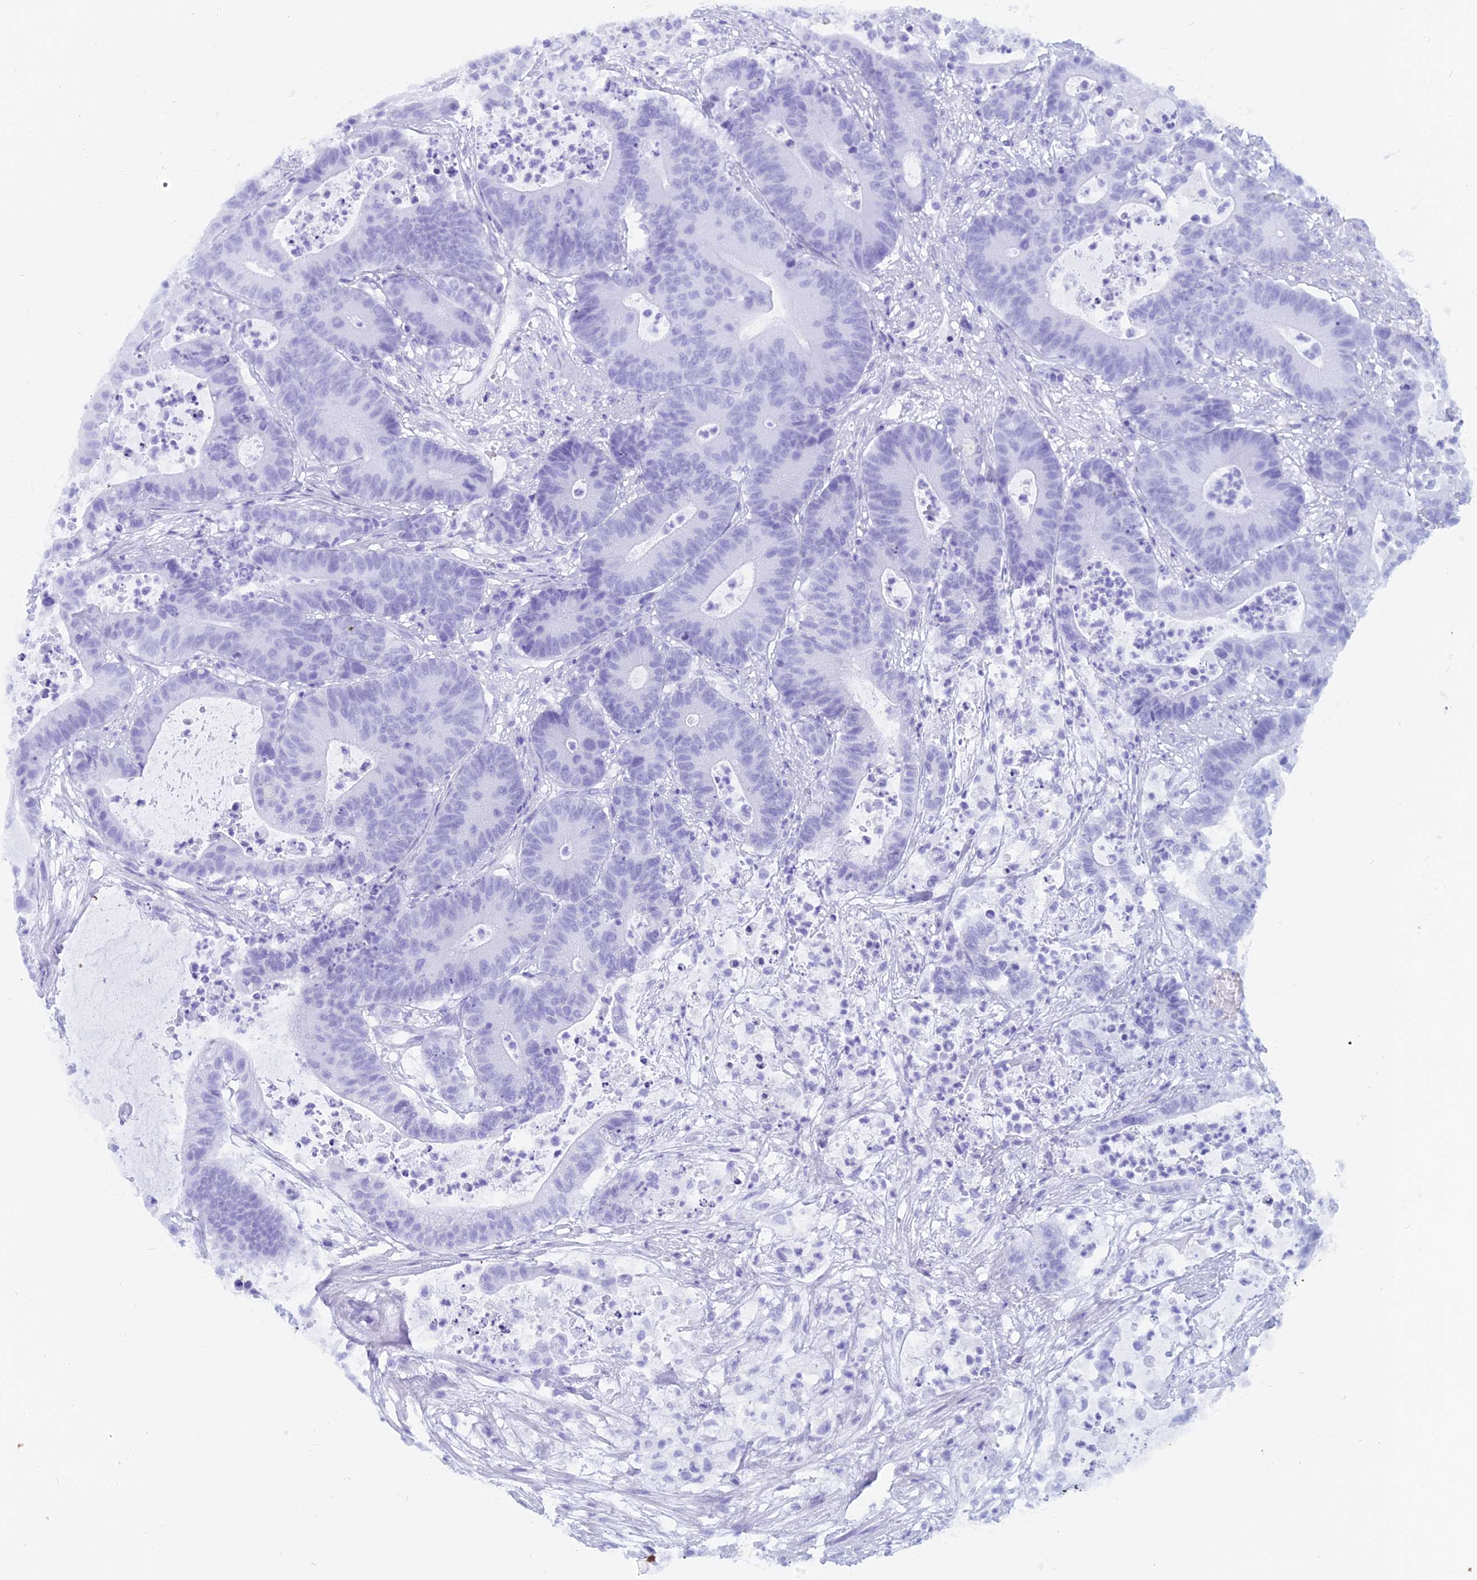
{"staining": {"intensity": "negative", "quantity": "none", "location": "none"}, "tissue": "colorectal cancer", "cell_type": "Tumor cells", "image_type": "cancer", "snomed": [{"axis": "morphology", "description": "Adenocarcinoma, NOS"}, {"axis": "topography", "description": "Colon"}], "caption": "Tumor cells show no significant protein staining in colorectal adenocarcinoma.", "gene": "CAPS", "patient": {"sex": "female", "age": 84}}